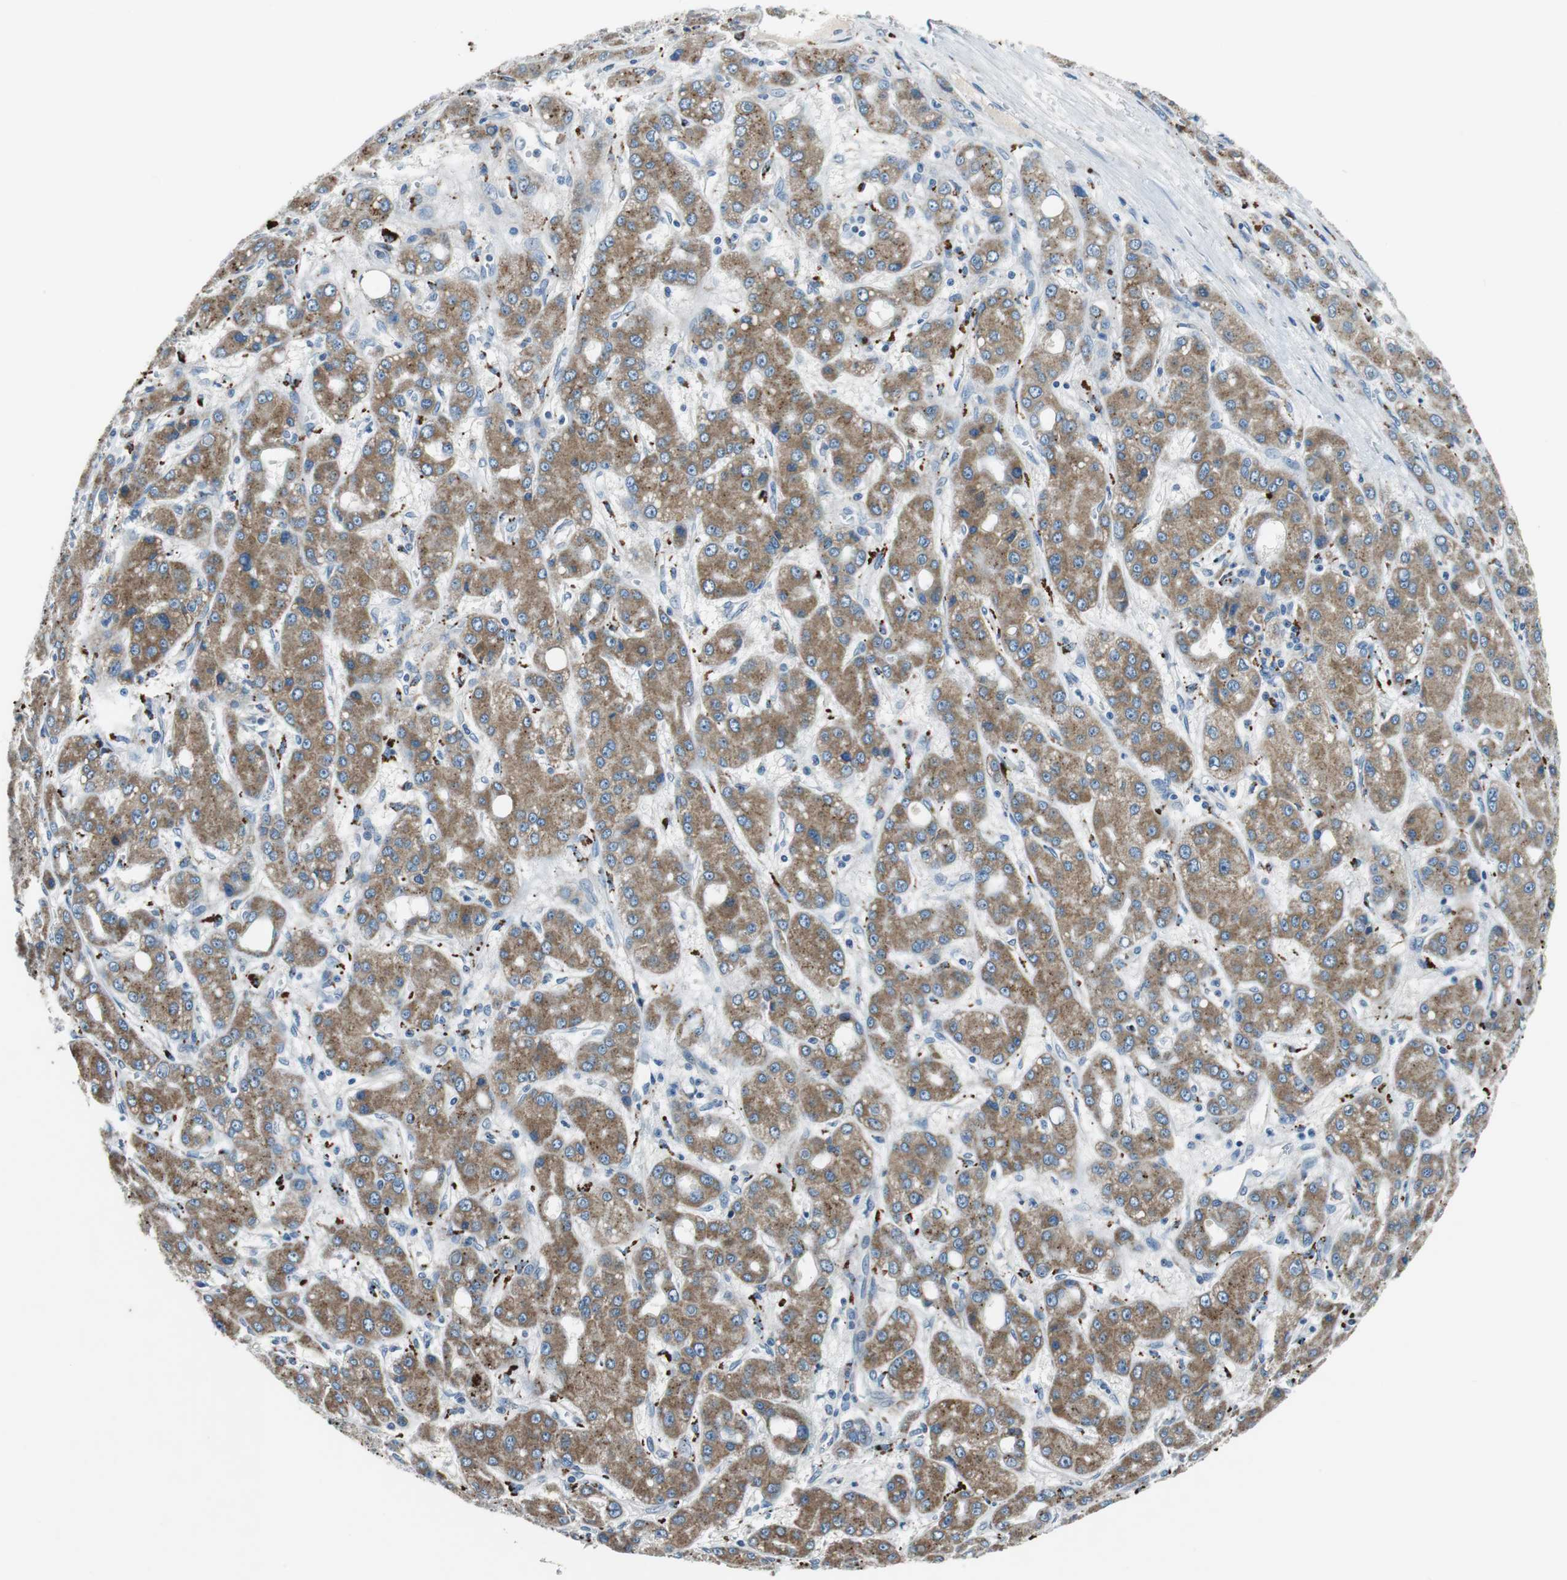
{"staining": {"intensity": "moderate", "quantity": ">75%", "location": "cytoplasmic/membranous"}, "tissue": "liver cancer", "cell_type": "Tumor cells", "image_type": "cancer", "snomed": [{"axis": "morphology", "description": "Carcinoma, Hepatocellular, NOS"}, {"axis": "topography", "description": "Liver"}], "caption": "This histopathology image displays liver cancer stained with IHC to label a protein in brown. The cytoplasmic/membranous of tumor cells show moderate positivity for the protein. Nuclei are counter-stained blue.", "gene": "NLGN1", "patient": {"sex": "male", "age": 55}}